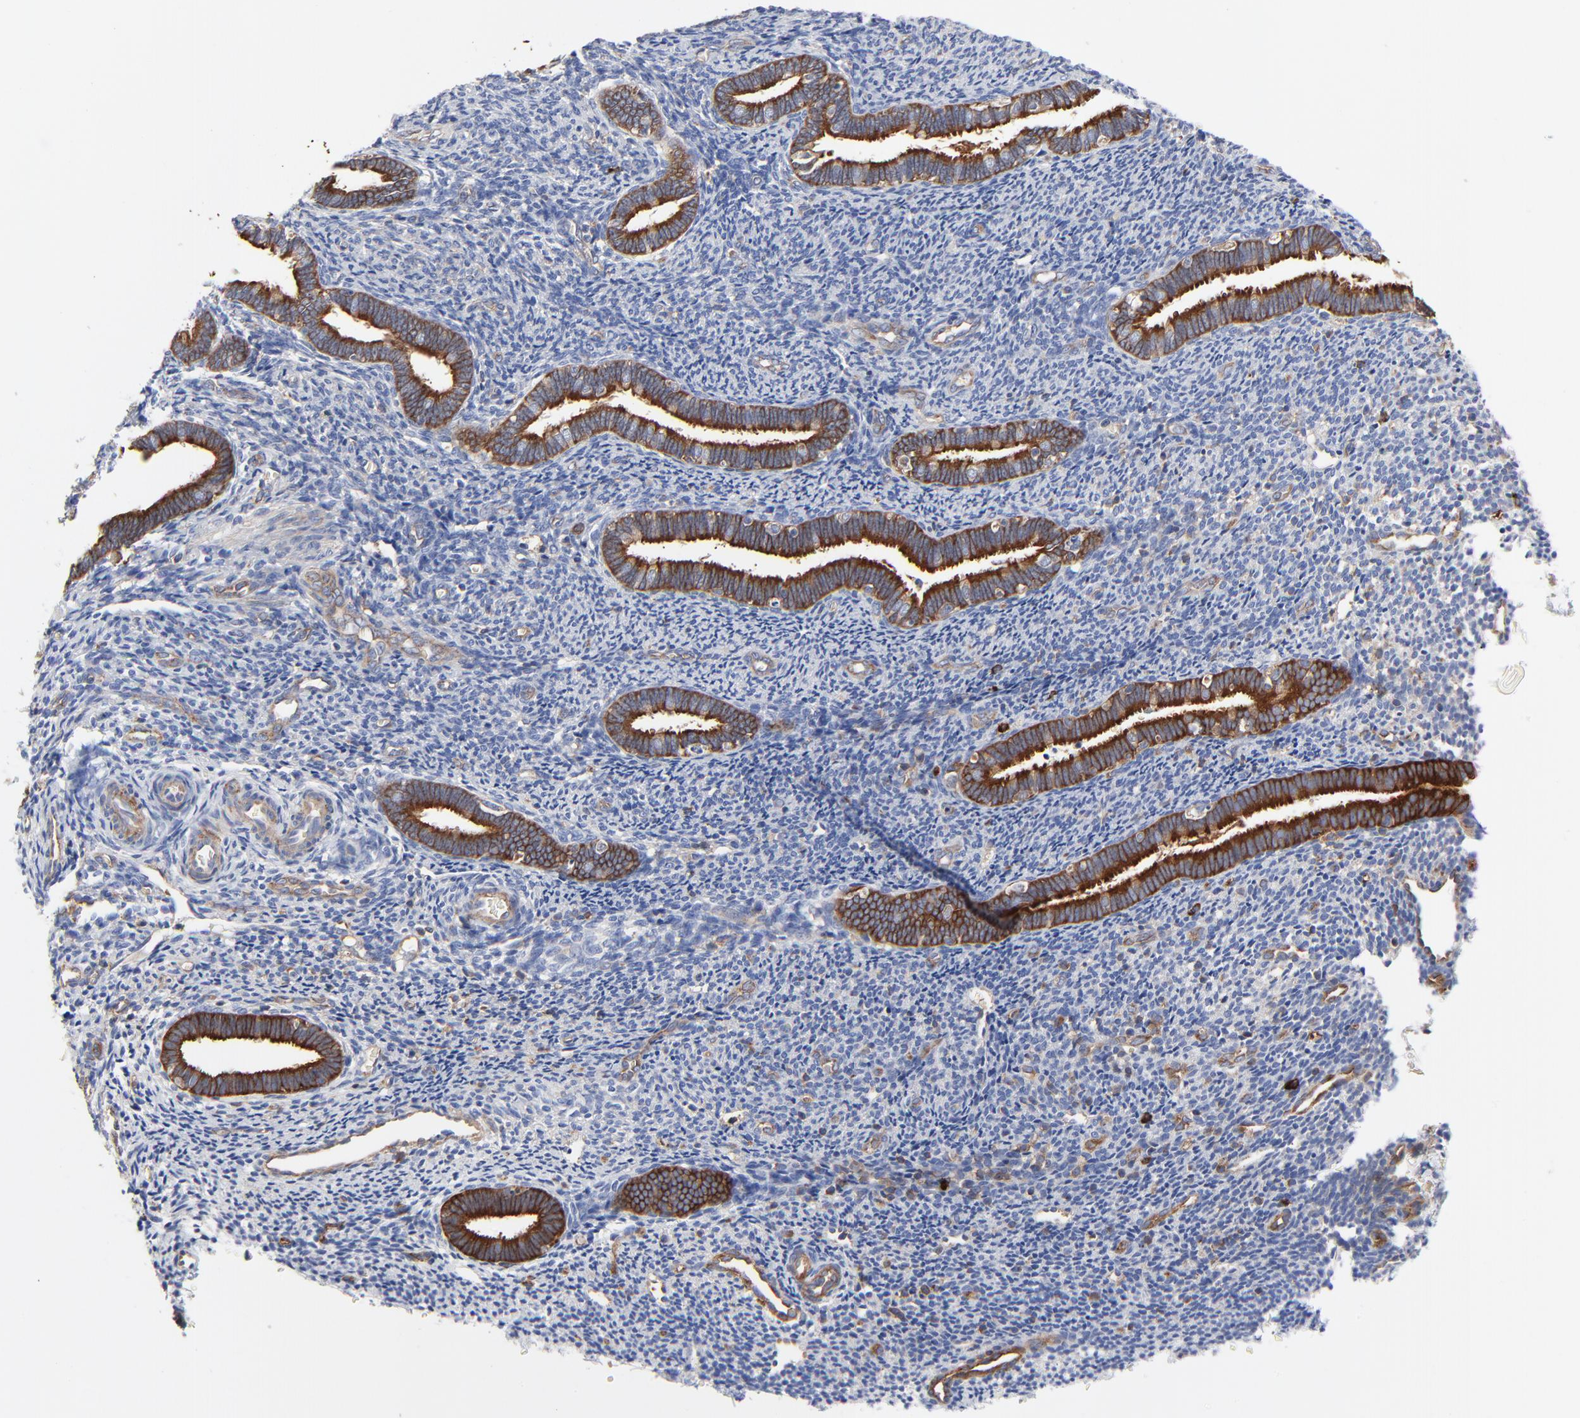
{"staining": {"intensity": "negative", "quantity": "none", "location": "none"}, "tissue": "endometrium", "cell_type": "Cells in endometrial stroma", "image_type": "normal", "snomed": [{"axis": "morphology", "description": "Normal tissue, NOS"}, {"axis": "topography", "description": "Endometrium"}], "caption": "Cells in endometrial stroma show no significant protein expression in benign endometrium.", "gene": "CD2AP", "patient": {"sex": "female", "age": 27}}